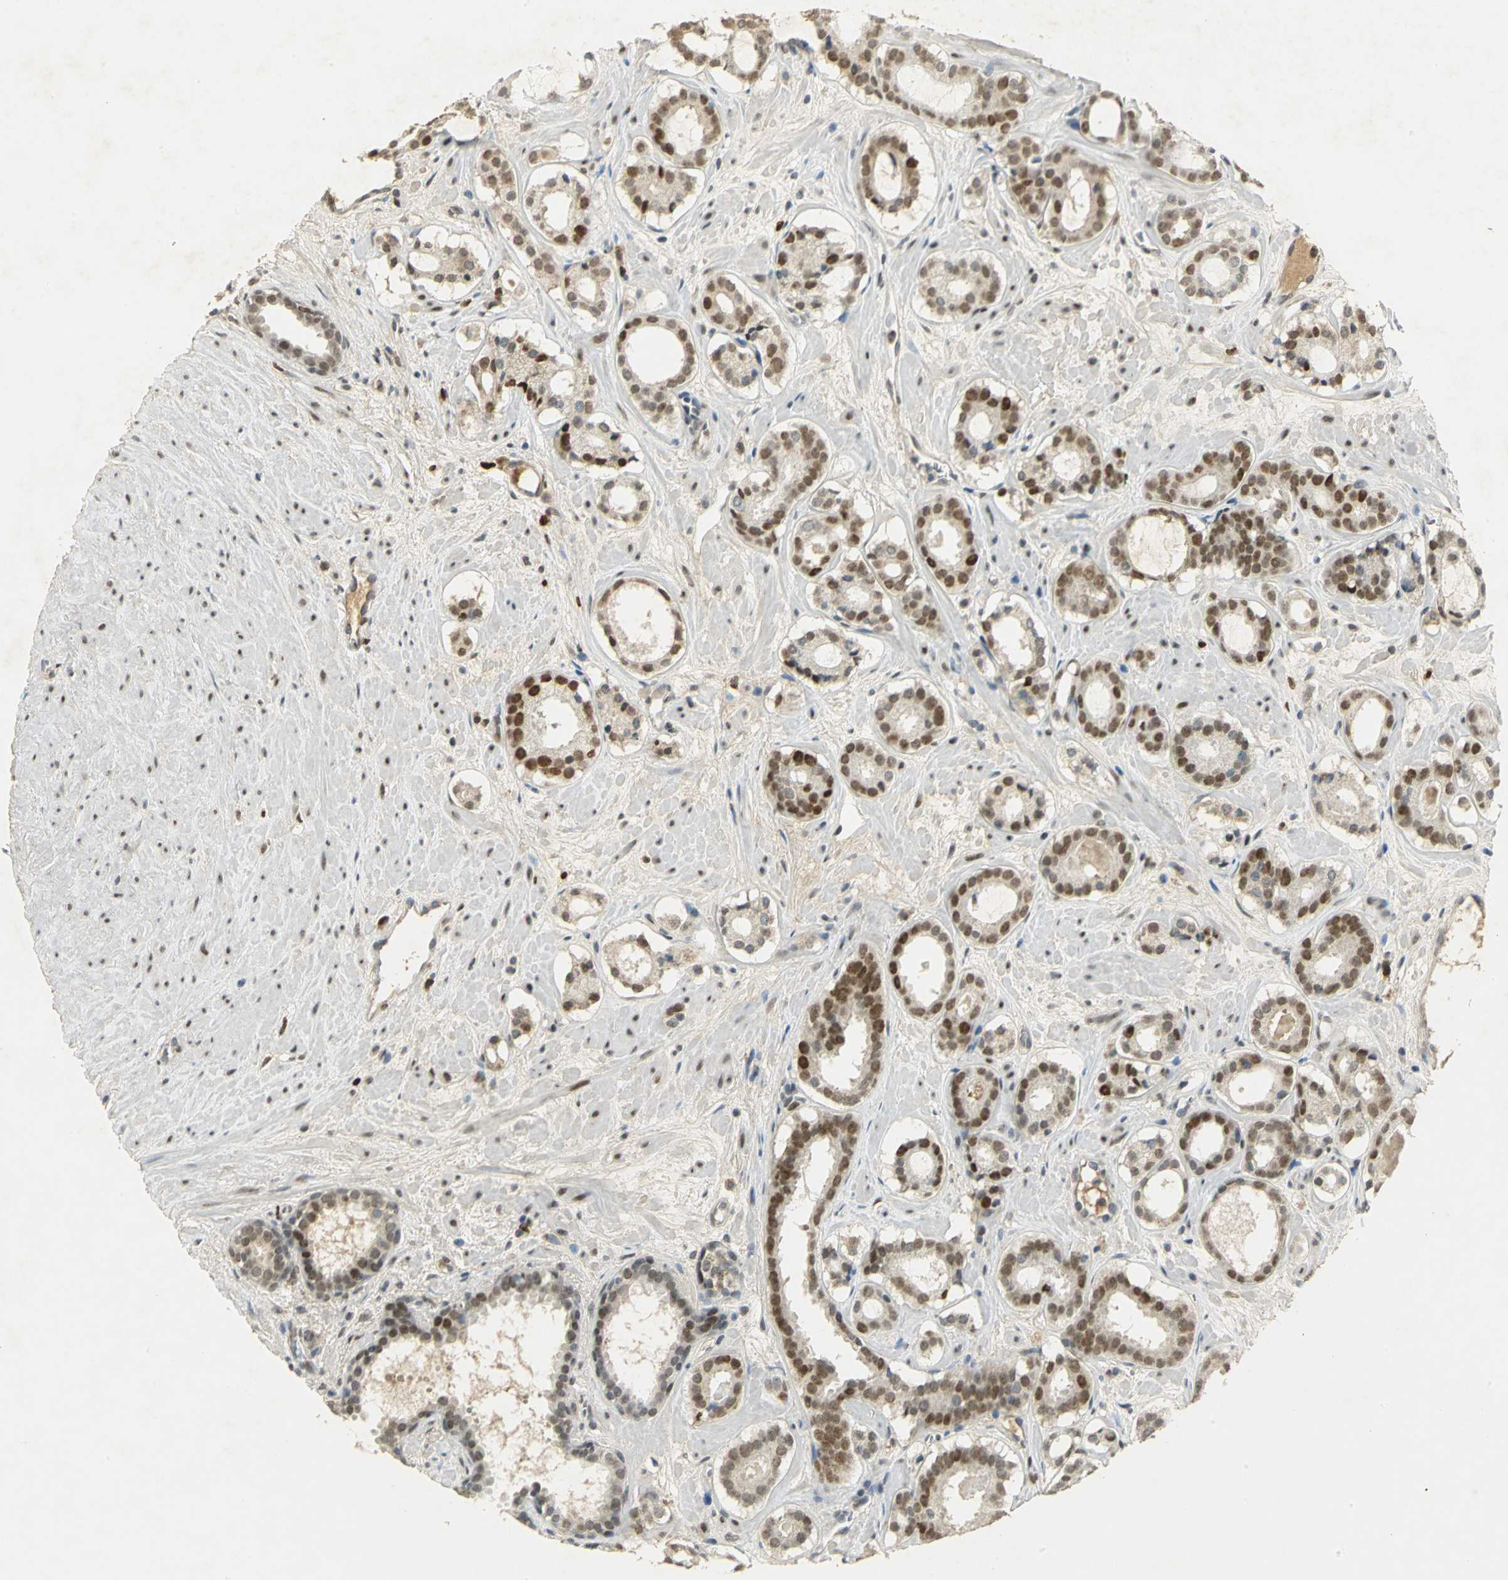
{"staining": {"intensity": "strong", "quantity": ">75%", "location": "nuclear"}, "tissue": "prostate cancer", "cell_type": "Tumor cells", "image_type": "cancer", "snomed": [{"axis": "morphology", "description": "Adenocarcinoma, Low grade"}, {"axis": "topography", "description": "Prostate"}], "caption": "Protein staining reveals strong nuclear positivity in about >75% of tumor cells in prostate cancer (low-grade adenocarcinoma).", "gene": "AK6", "patient": {"sex": "male", "age": 57}}